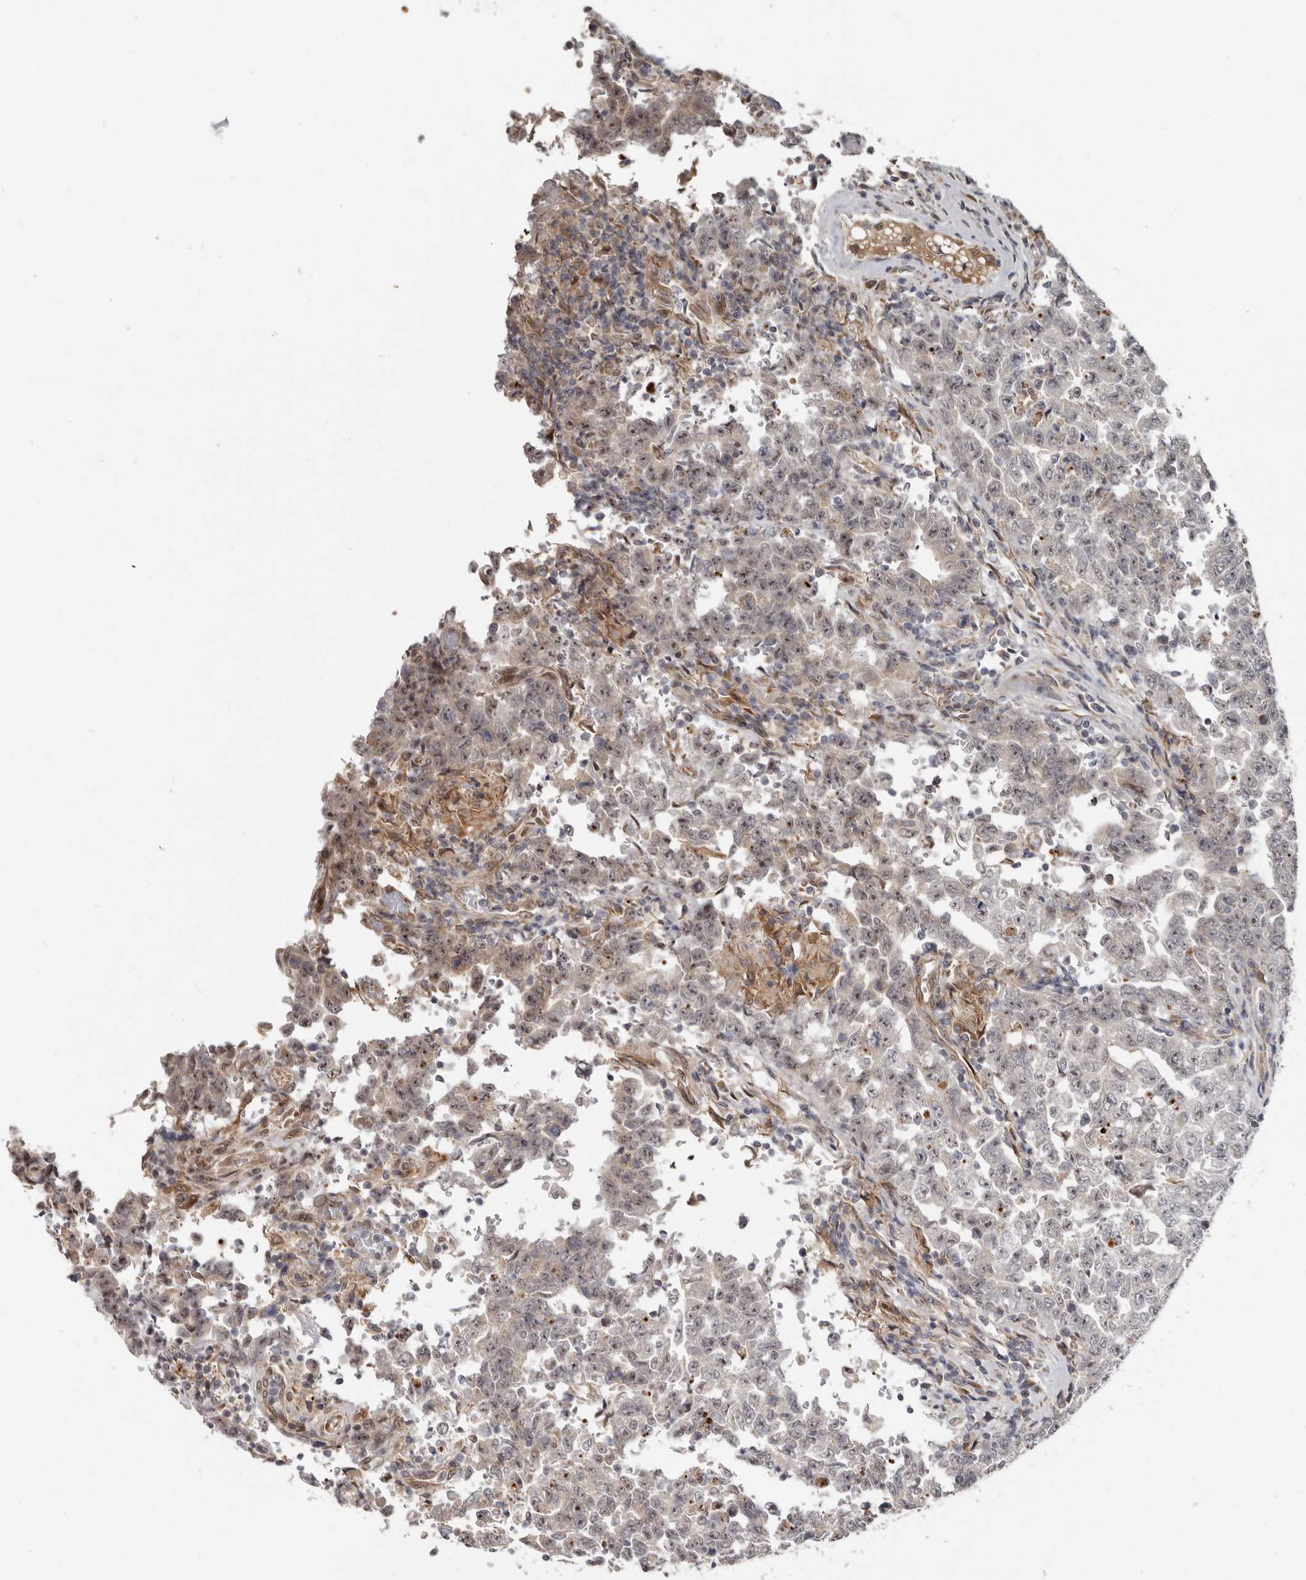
{"staining": {"intensity": "weak", "quantity": "25%-75%", "location": "cytoplasmic/membranous"}, "tissue": "testis cancer", "cell_type": "Tumor cells", "image_type": "cancer", "snomed": [{"axis": "morphology", "description": "Carcinoma, Embryonal, NOS"}, {"axis": "topography", "description": "Testis"}], "caption": "Tumor cells exhibit low levels of weak cytoplasmic/membranous staining in approximately 25%-75% of cells in testis embryonal carcinoma.", "gene": "BAD", "patient": {"sex": "male", "age": 26}}